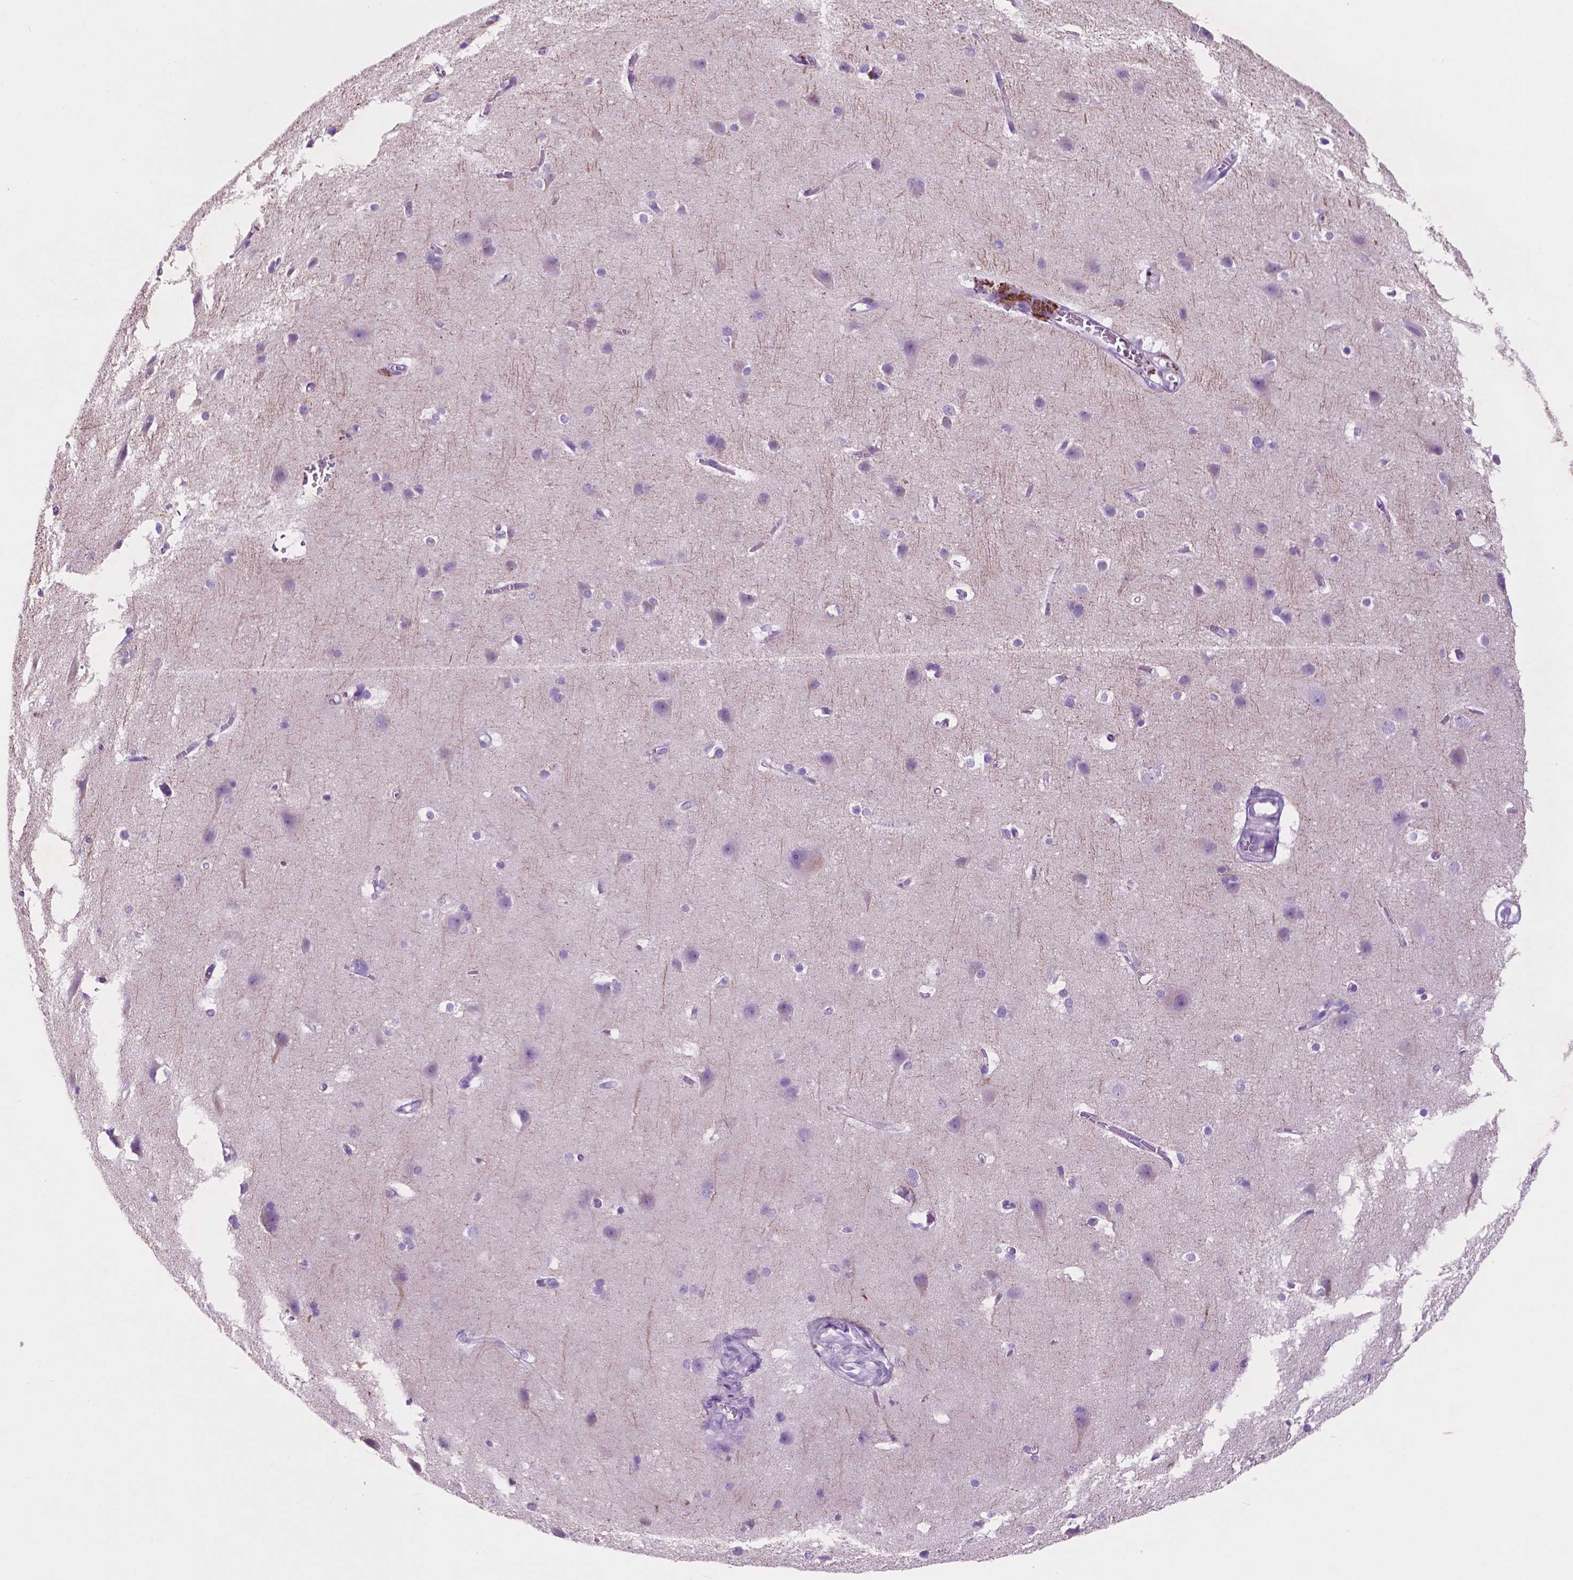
{"staining": {"intensity": "negative", "quantity": "none", "location": "none"}, "tissue": "cerebral cortex", "cell_type": "Endothelial cells", "image_type": "normal", "snomed": [{"axis": "morphology", "description": "Normal tissue, NOS"}, {"axis": "topography", "description": "Cerebral cortex"}], "caption": "This image is of unremarkable cerebral cortex stained with IHC to label a protein in brown with the nuclei are counter-stained blue. There is no staining in endothelial cells.", "gene": "POU4F1", "patient": {"sex": "male", "age": 37}}